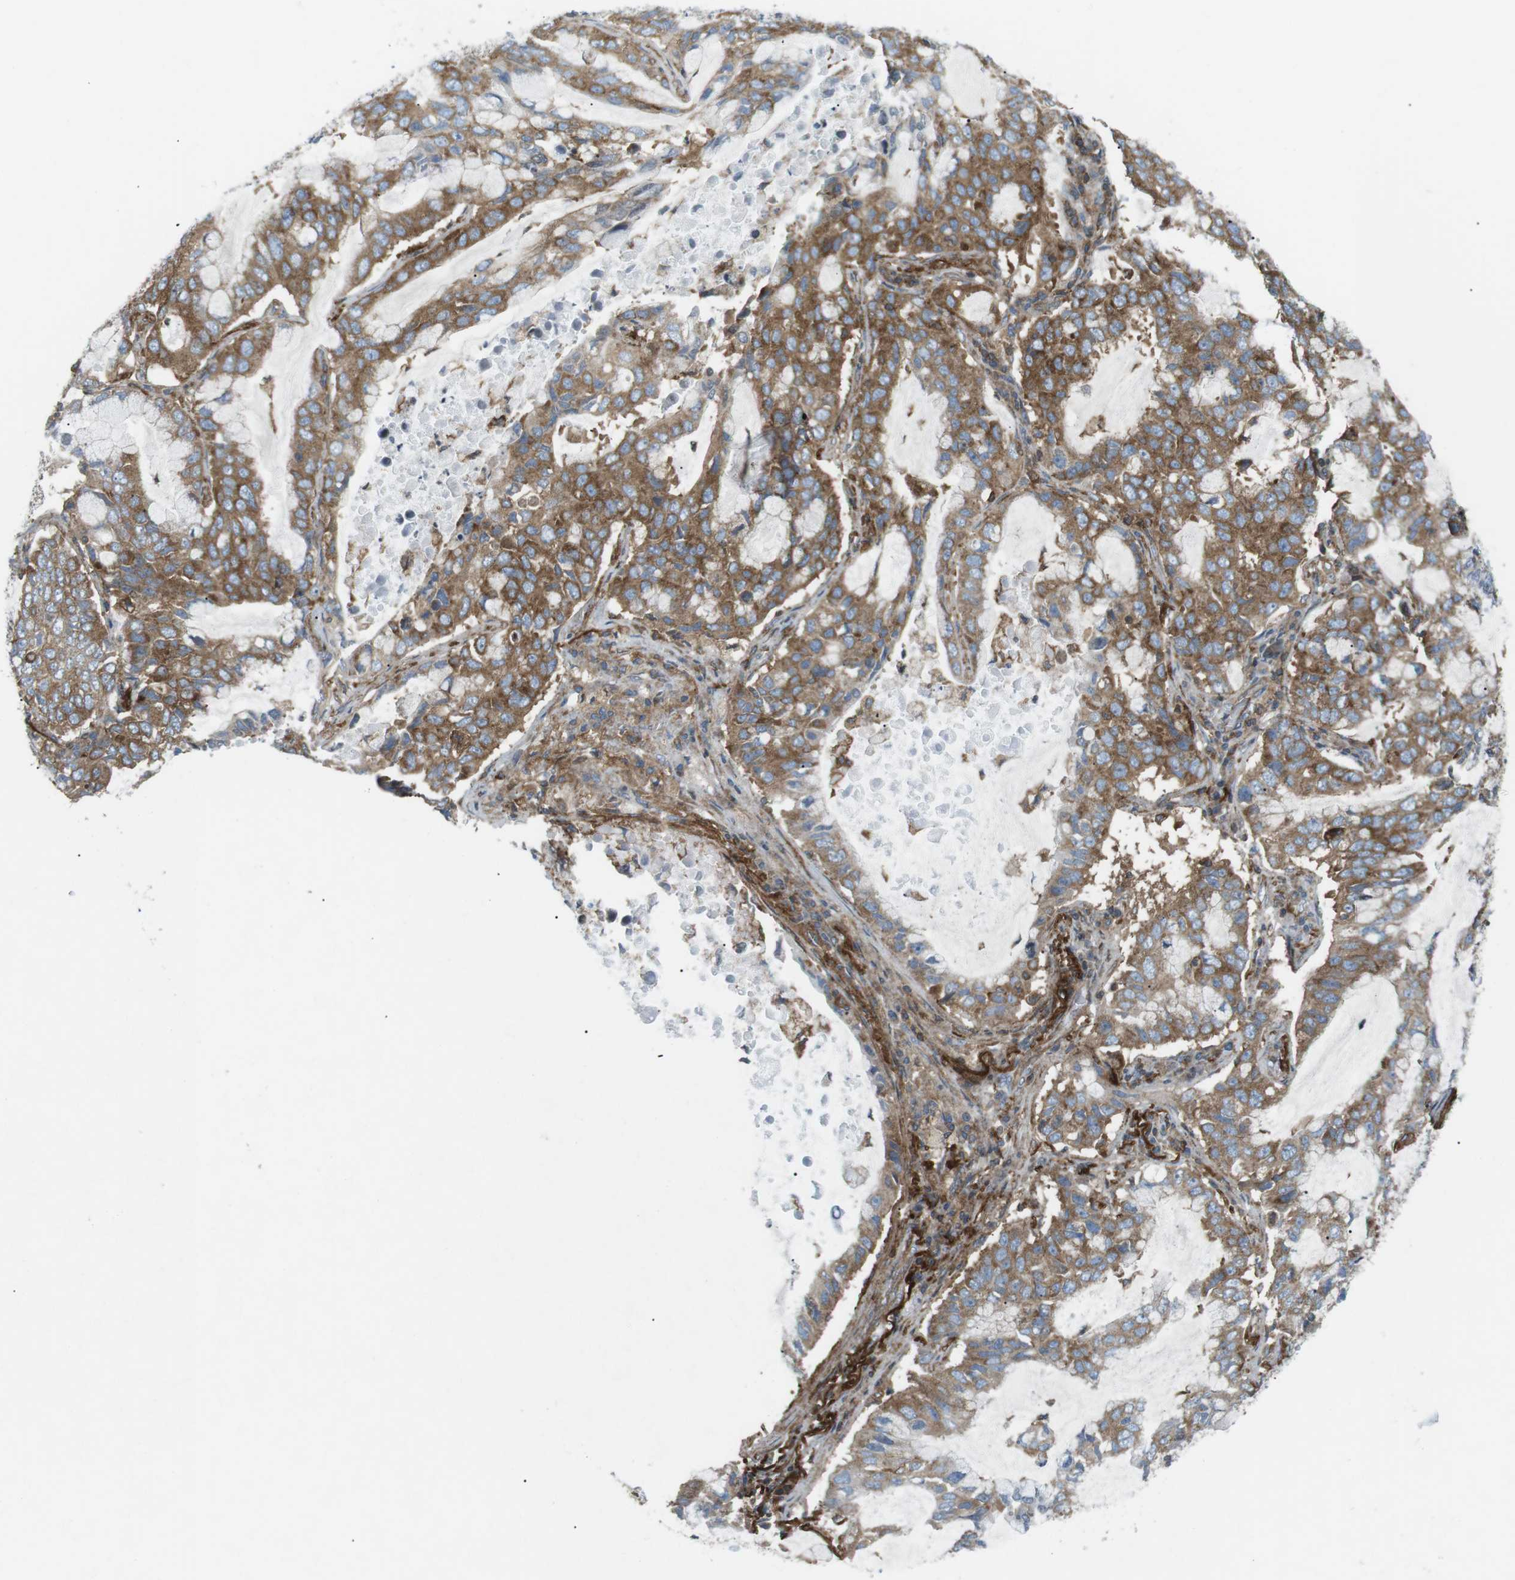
{"staining": {"intensity": "moderate", "quantity": ">75%", "location": "cytoplasmic/membranous"}, "tissue": "lung cancer", "cell_type": "Tumor cells", "image_type": "cancer", "snomed": [{"axis": "morphology", "description": "Adenocarcinoma, NOS"}, {"axis": "topography", "description": "Lung"}], "caption": "Immunohistochemistry staining of adenocarcinoma (lung), which demonstrates medium levels of moderate cytoplasmic/membranous positivity in approximately >75% of tumor cells indicating moderate cytoplasmic/membranous protein staining. The staining was performed using DAB (brown) for protein detection and nuclei were counterstained in hematoxylin (blue).", "gene": "FLII", "patient": {"sex": "male", "age": 64}}